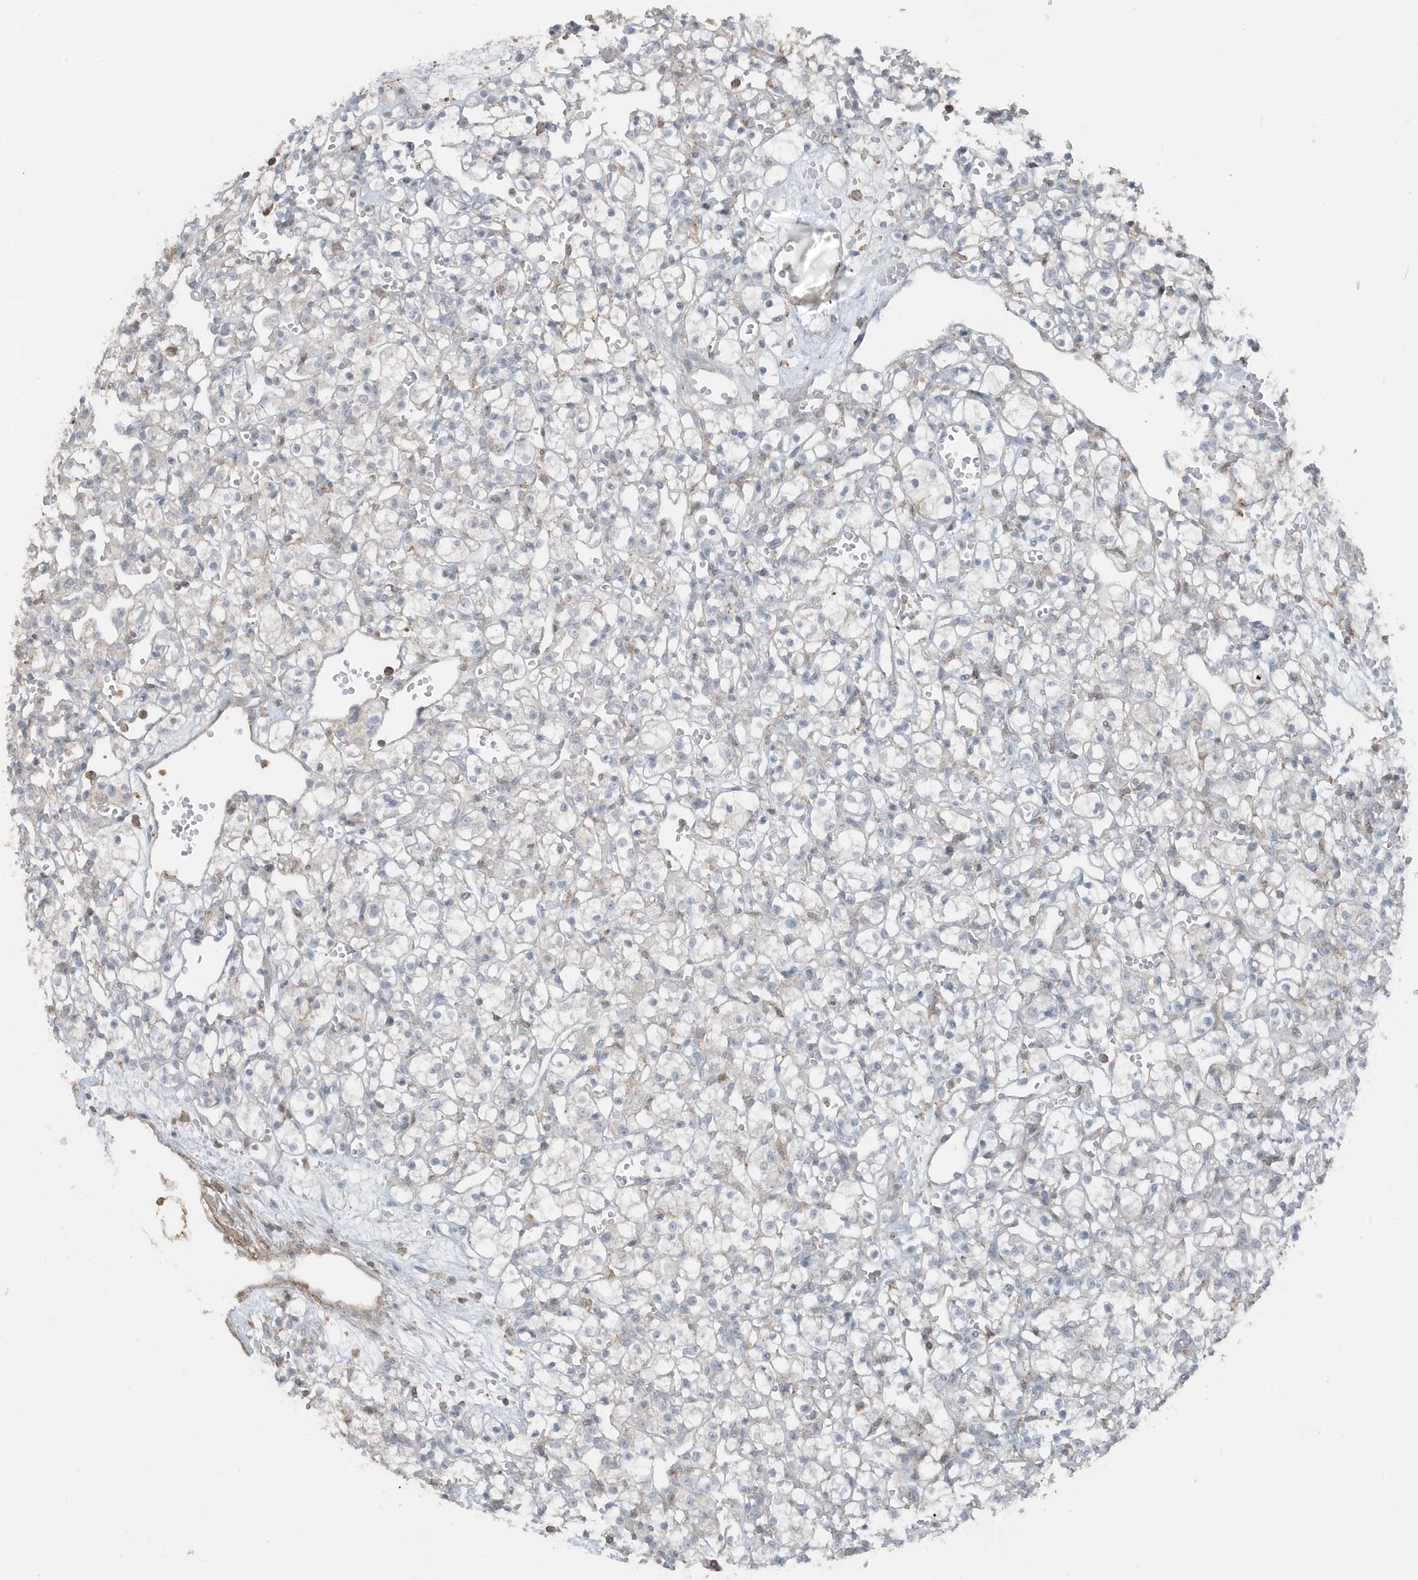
{"staining": {"intensity": "negative", "quantity": "none", "location": "none"}, "tissue": "renal cancer", "cell_type": "Tumor cells", "image_type": "cancer", "snomed": [{"axis": "morphology", "description": "Adenocarcinoma, NOS"}, {"axis": "topography", "description": "Kidney"}], "caption": "High magnification brightfield microscopy of renal cancer stained with DAB (3,3'-diaminobenzidine) (brown) and counterstained with hematoxylin (blue): tumor cells show no significant expression. Brightfield microscopy of immunohistochemistry stained with DAB (3,3'-diaminobenzidine) (brown) and hematoxylin (blue), captured at high magnification.", "gene": "ACTC1", "patient": {"sex": "female", "age": 59}}